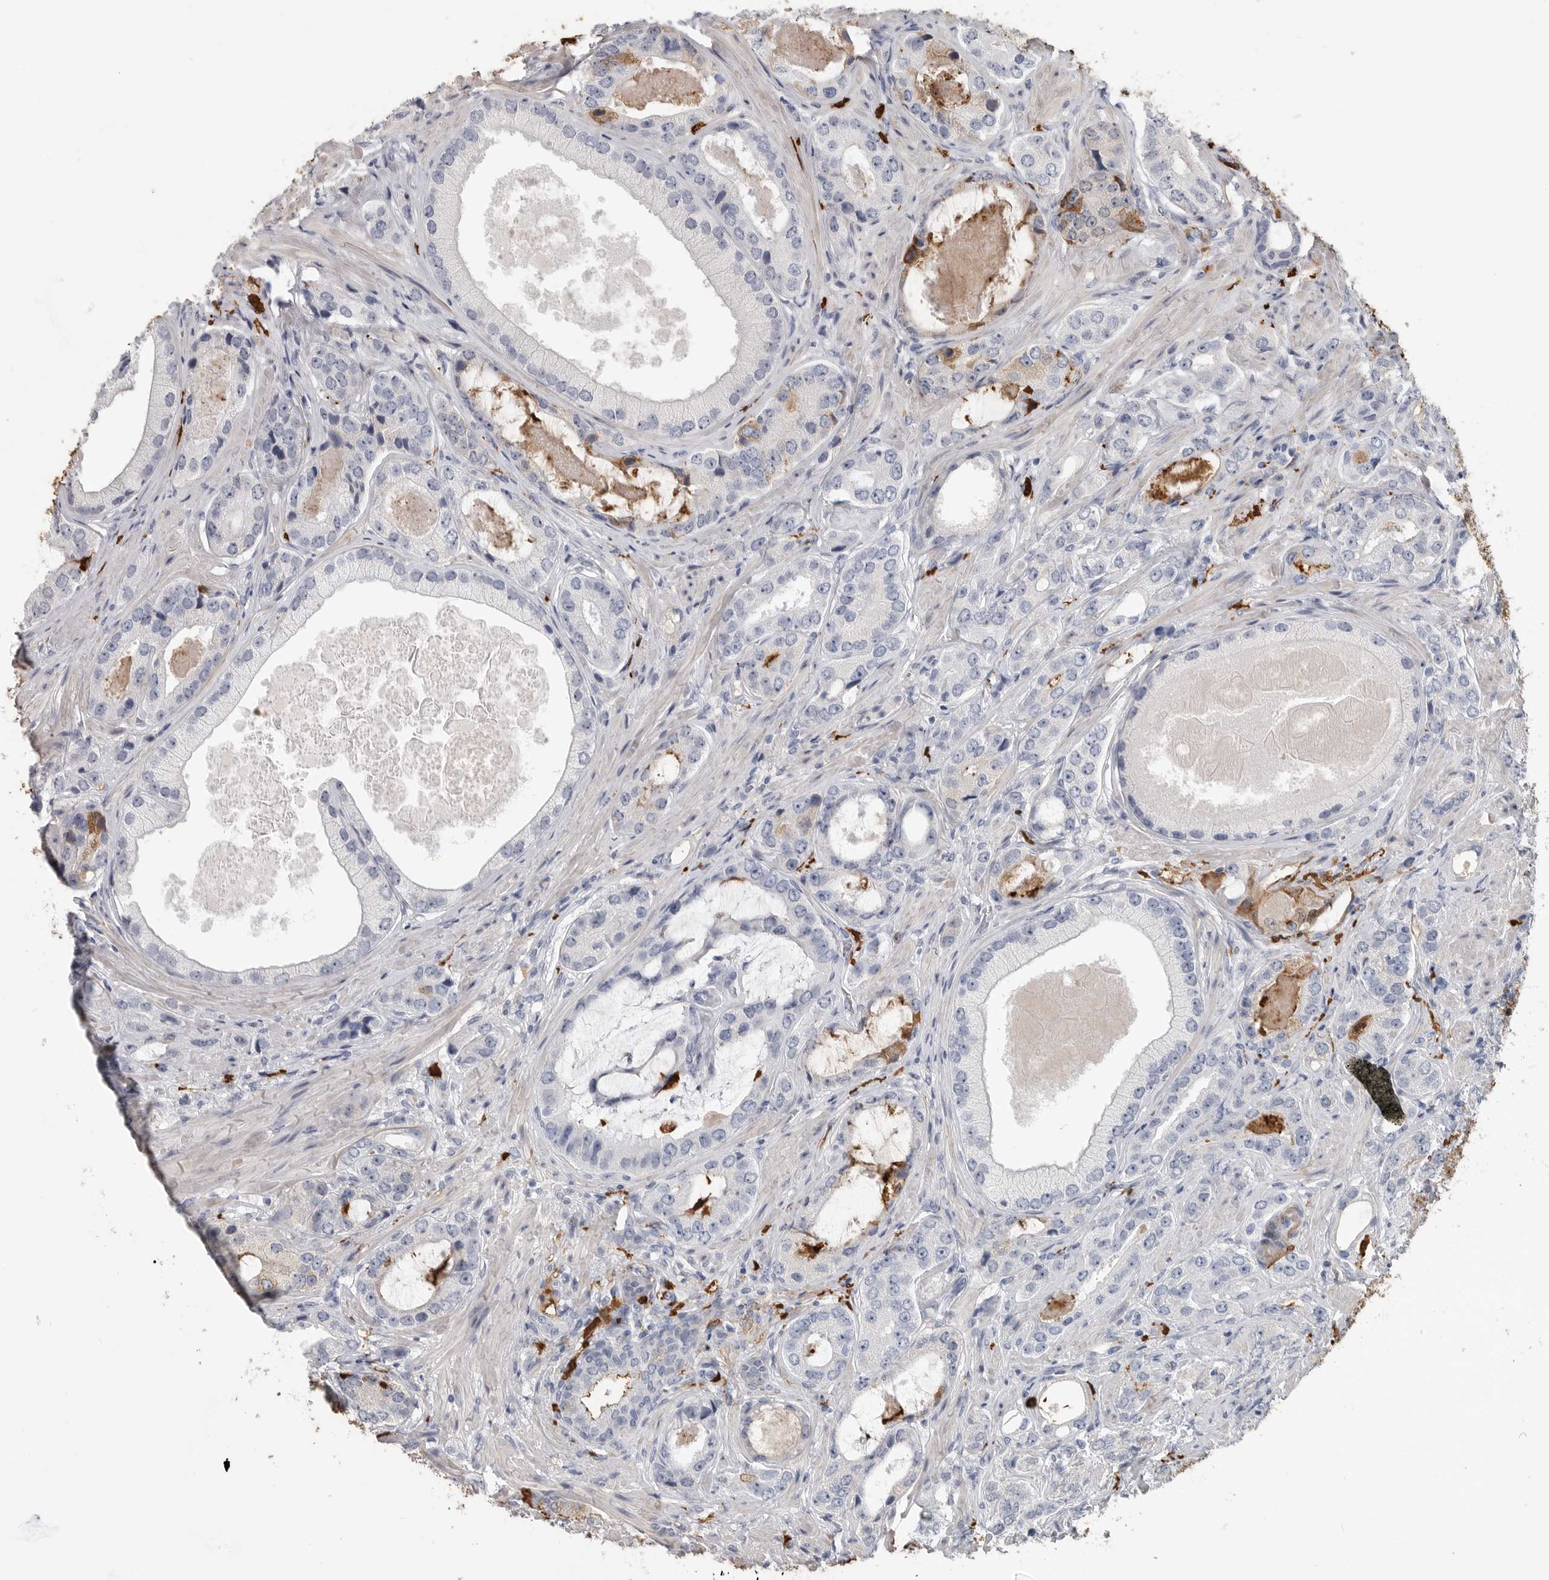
{"staining": {"intensity": "negative", "quantity": "none", "location": "none"}, "tissue": "prostate cancer", "cell_type": "Tumor cells", "image_type": "cancer", "snomed": [{"axis": "morphology", "description": "Normal tissue, NOS"}, {"axis": "morphology", "description": "Adenocarcinoma, High grade"}, {"axis": "topography", "description": "Prostate"}, {"axis": "topography", "description": "Peripheral nerve tissue"}], "caption": "Immunohistochemical staining of prostate cancer (adenocarcinoma (high-grade)) reveals no significant expression in tumor cells.", "gene": "CYB561D1", "patient": {"sex": "male", "age": 59}}